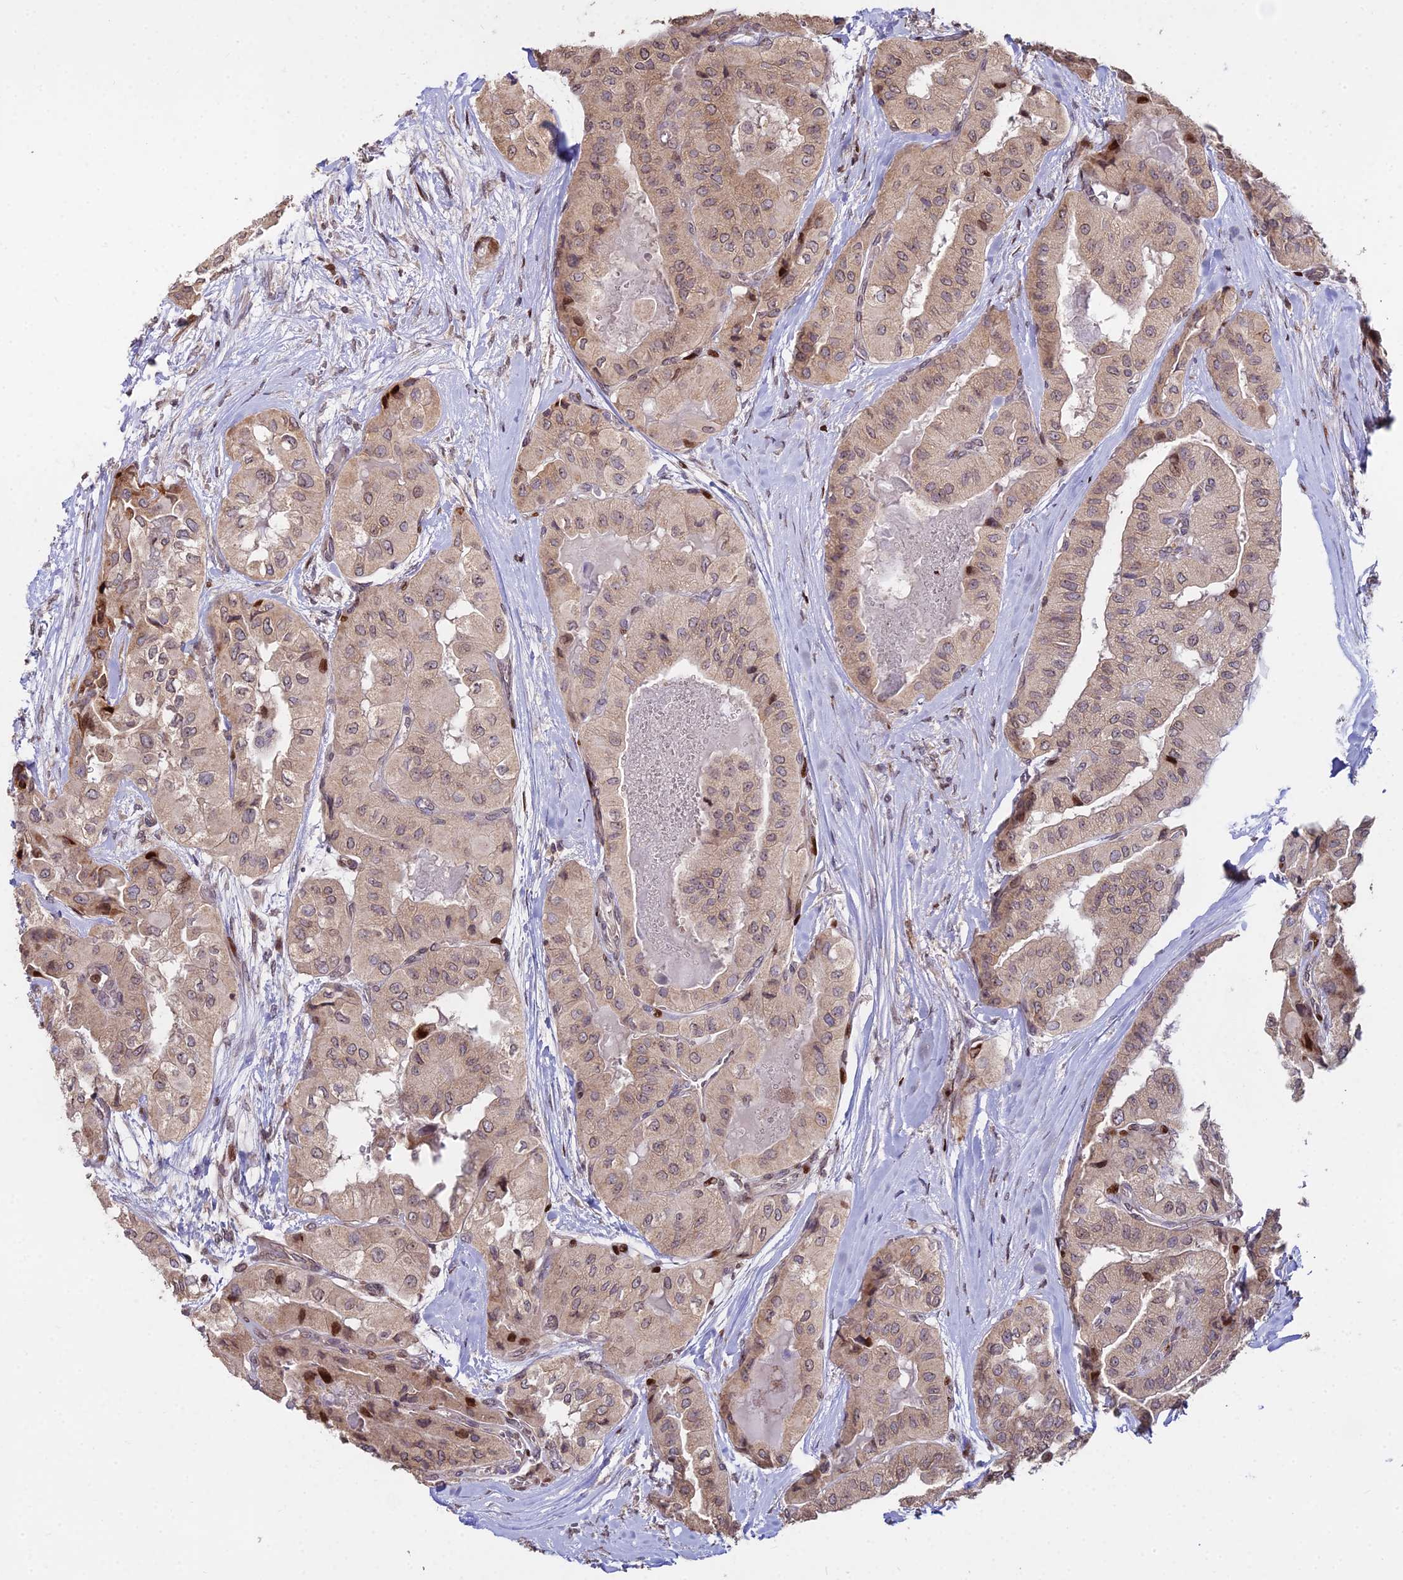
{"staining": {"intensity": "moderate", "quantity": ">75%", "location": "cytoplasmic/membranous,nuclear"}, "tissue": "thyroid cancer", "cell_type": "Tumor cells", "image_type": "cancer", "snomed": [{"axis": "morphology", "description": "Papillary adenocarcinoma, NOS"}, {"axis": "topography", "description": "Thyroid gland"}], "caption": "Protein expression by immunohistochemistry (IHC) displays moderate cytoplasmic/membranous and nuclear expression in approximately >75% of tumor cells in thyroid papillary adenocarcinoma.", "gene": "RBMS2", "patient": {"sex": "female", "age": 59}}